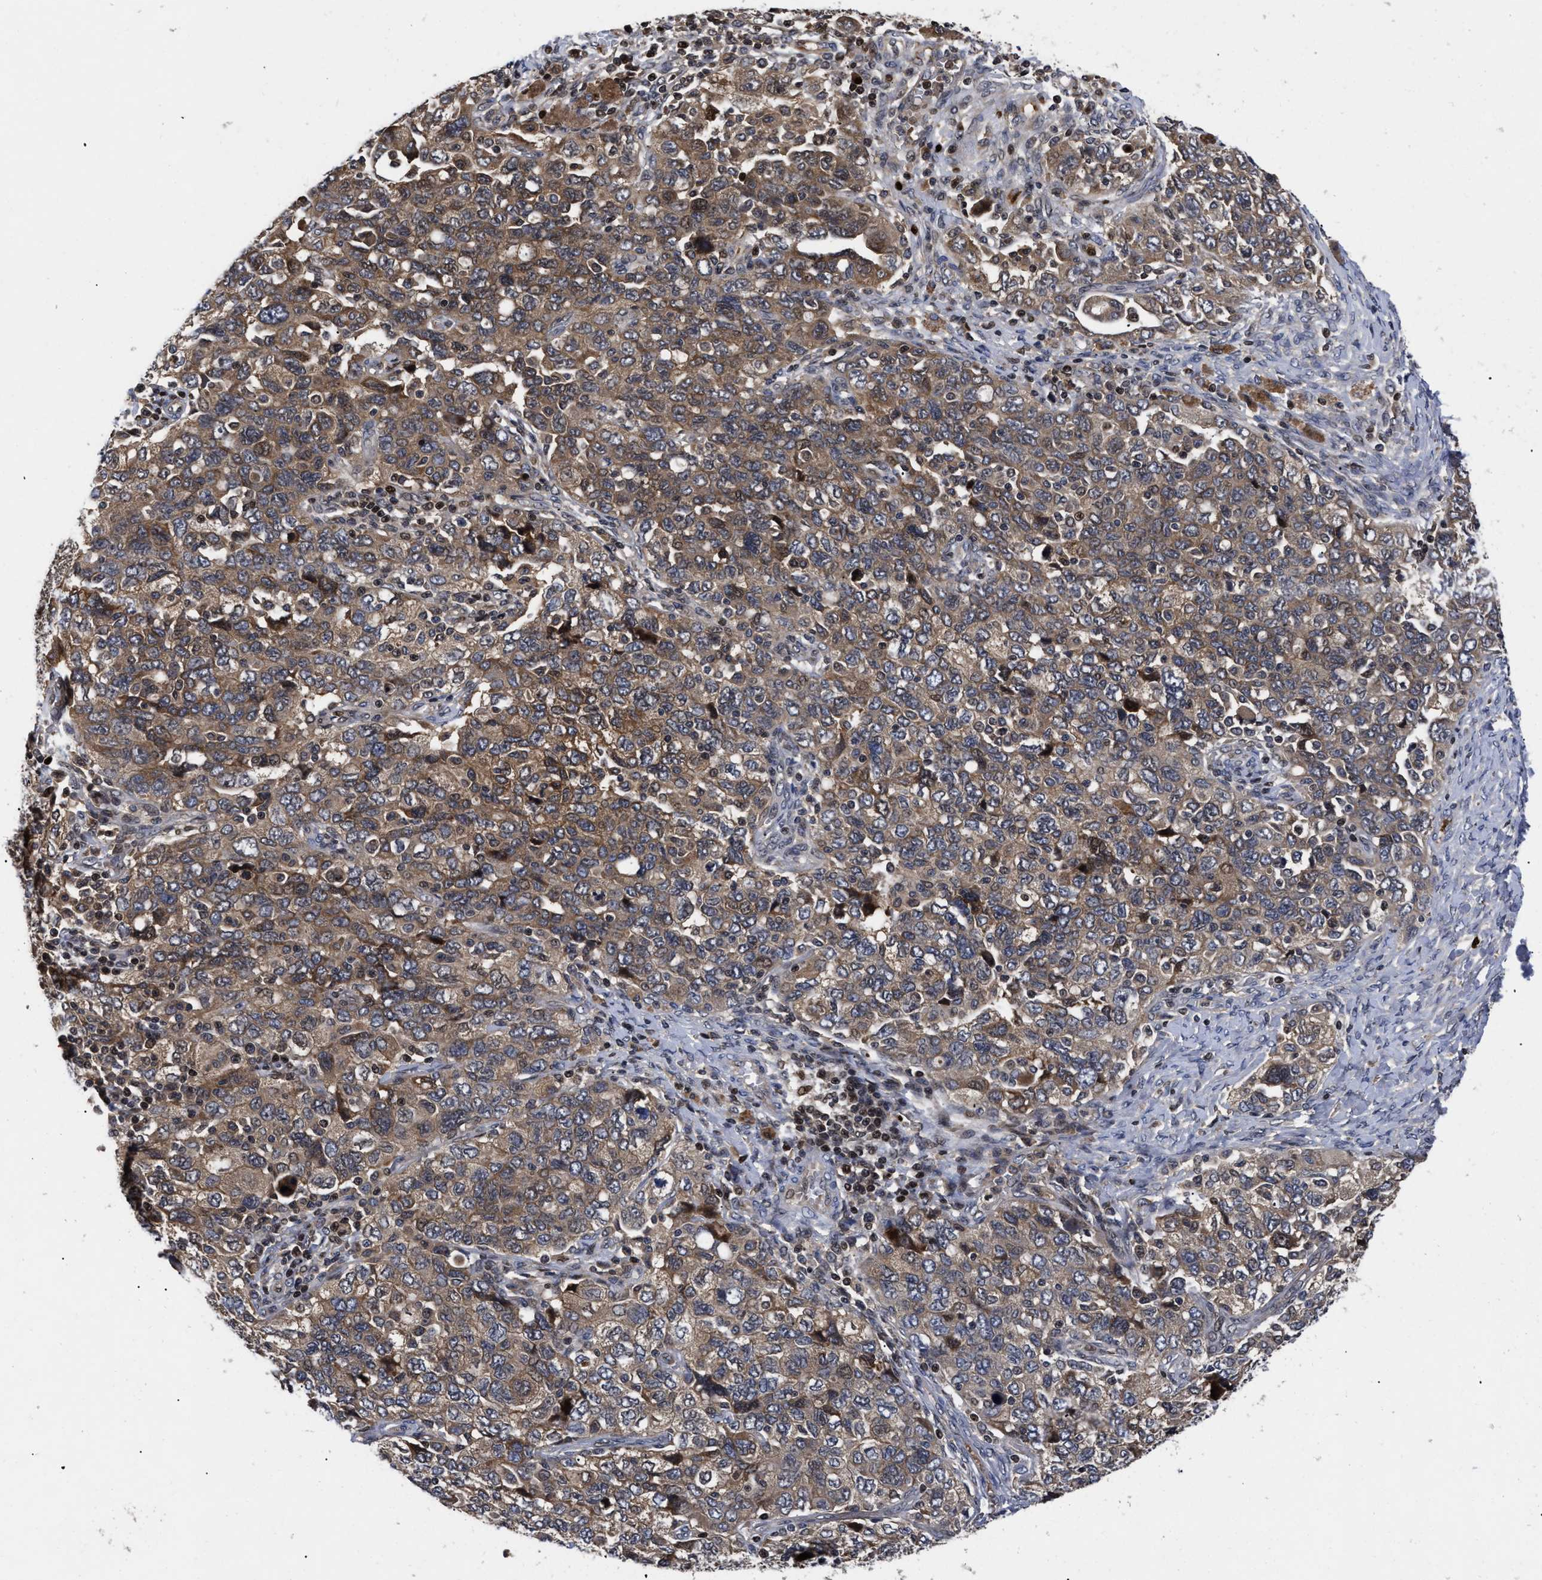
{"staining": {"intensity": "moderate", "quantity": ">75%", "location": "cytoplasmic/membranous"}, "tissue": "ovarian cancer", "cell_type": "Tumor cells", "image_type": "cancer", "snomed": [{"axis": "morphology", "description": "Carcinoma, NOS"}, {"axis": "morphology", "description": "Cystadenocarcinoma, serous, NOS"}, {"axis": "topography", "description": "Ovary"}], "caption": "Protein expression analysis of human ovarian cancer reveals moderate cytoplasmic/membranous expression in approximately >75% of tumor cells. (Stains: DAB (3,3'-diaminobenzidine) in brown, nuclei in blue, Microscopy: brightfield microscopy at high magnification).", "gene": "FAM200A", "patient": {"sex": "female", "age": 69}}